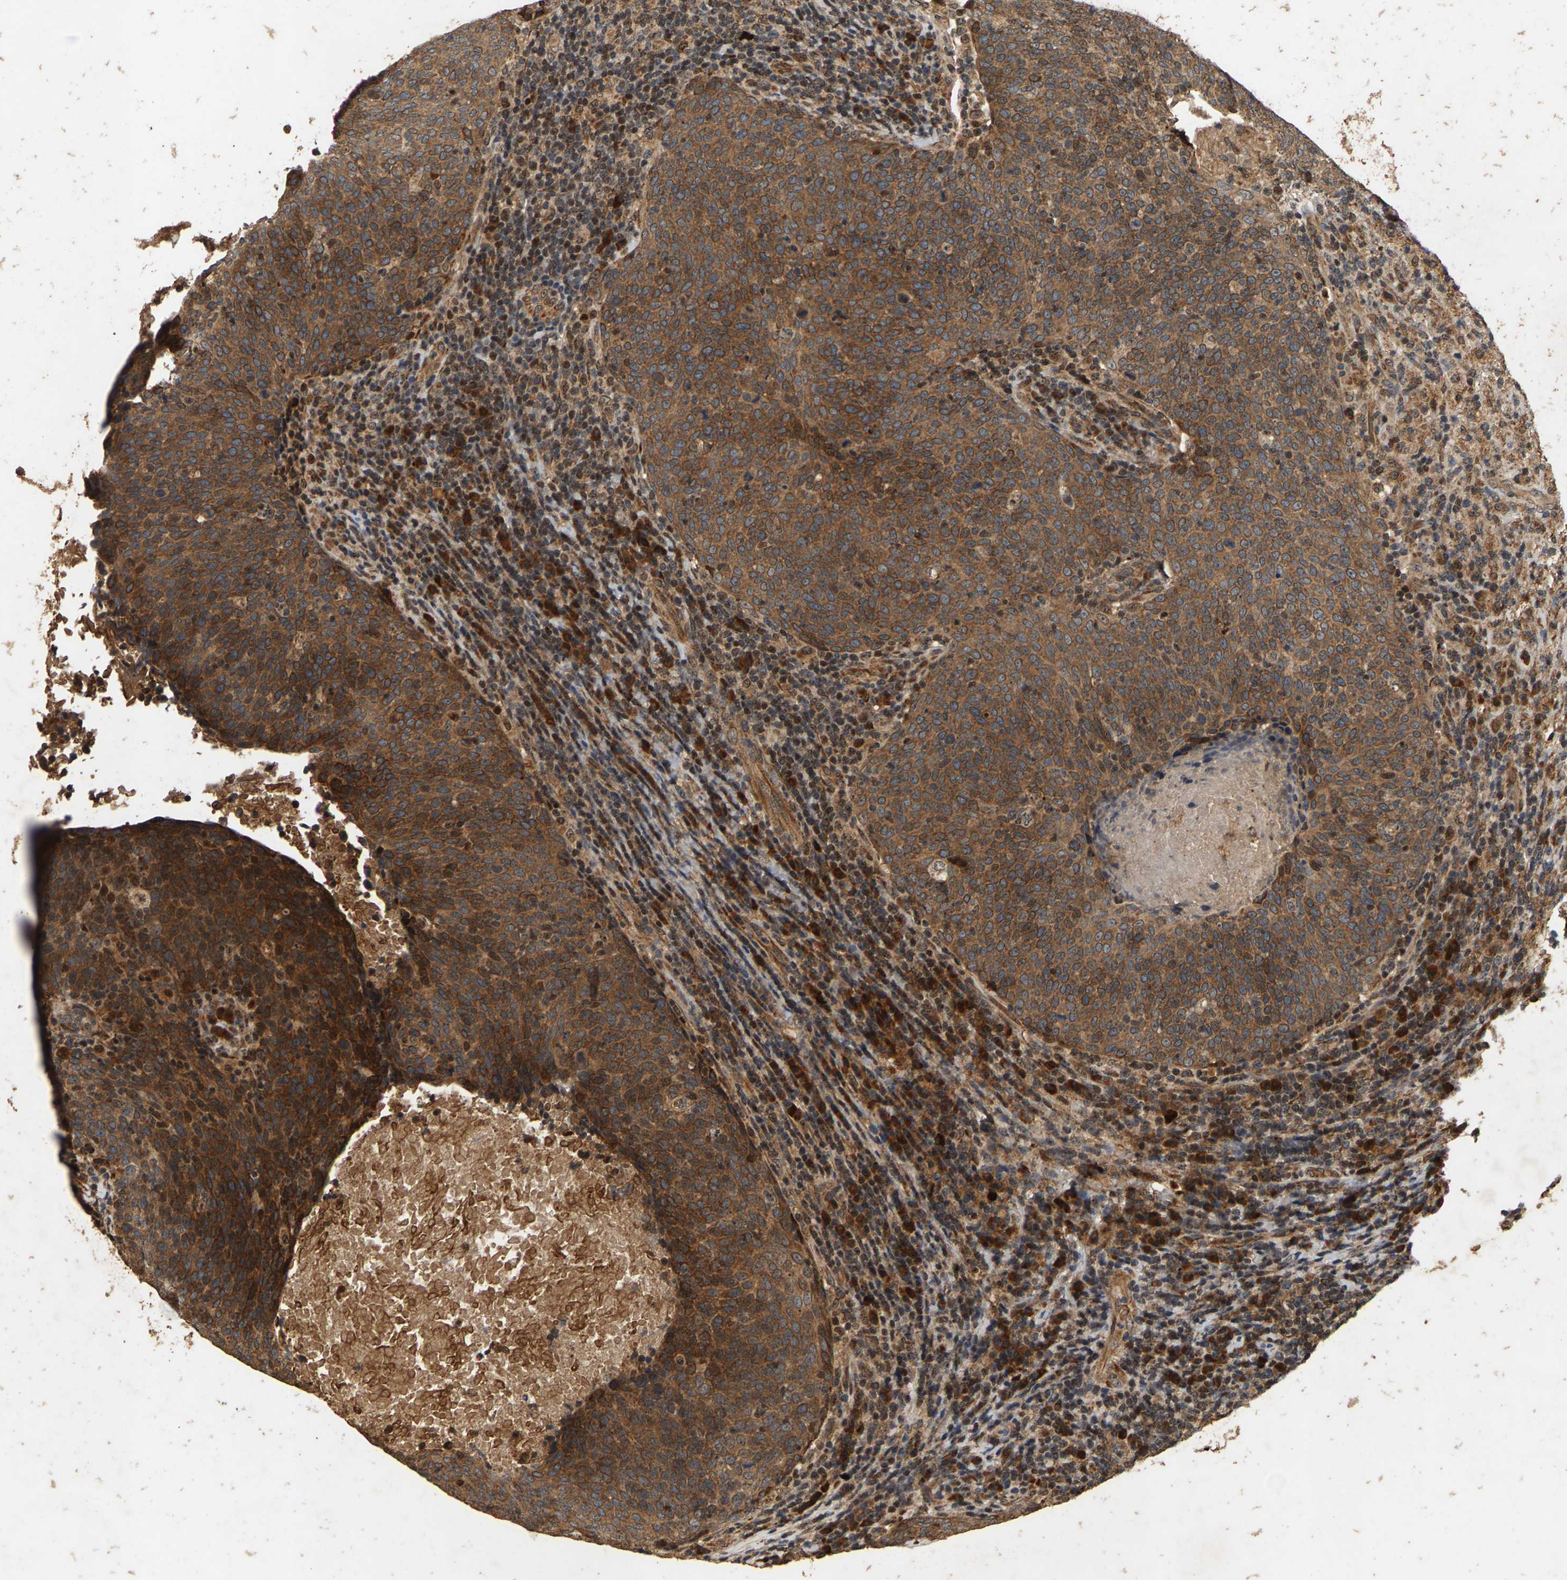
{"staining": {"intensity": "moderate", "quantity": ">75%", "location": "cytoplasmic/membranous"}, "tissue": "head and neck cancer", "cell_type": "Tumor cells", "image_type": "cancer", "snomed": [{"axis": "morphology", "description": "Squamous cell carcinoma, NOS"}, {"axis": "morphology", "description": "Squamous cell carcinoma, metastatic, NOS"}, {"axis": "topography", "description": "Lymph node"}, {"axis": "topography", "description": "Head-Neck"}], "caption": "Immunohistochemistry (IHC) of head and neck cancer (metastatic squamous cell carcinoma) demonstrates medium levels of moderate cytoplasmic/membranous positivity in about >75% of tumor cells.", "gene": "CIDEC", "patient": {"sex": "male", "age": 62}}